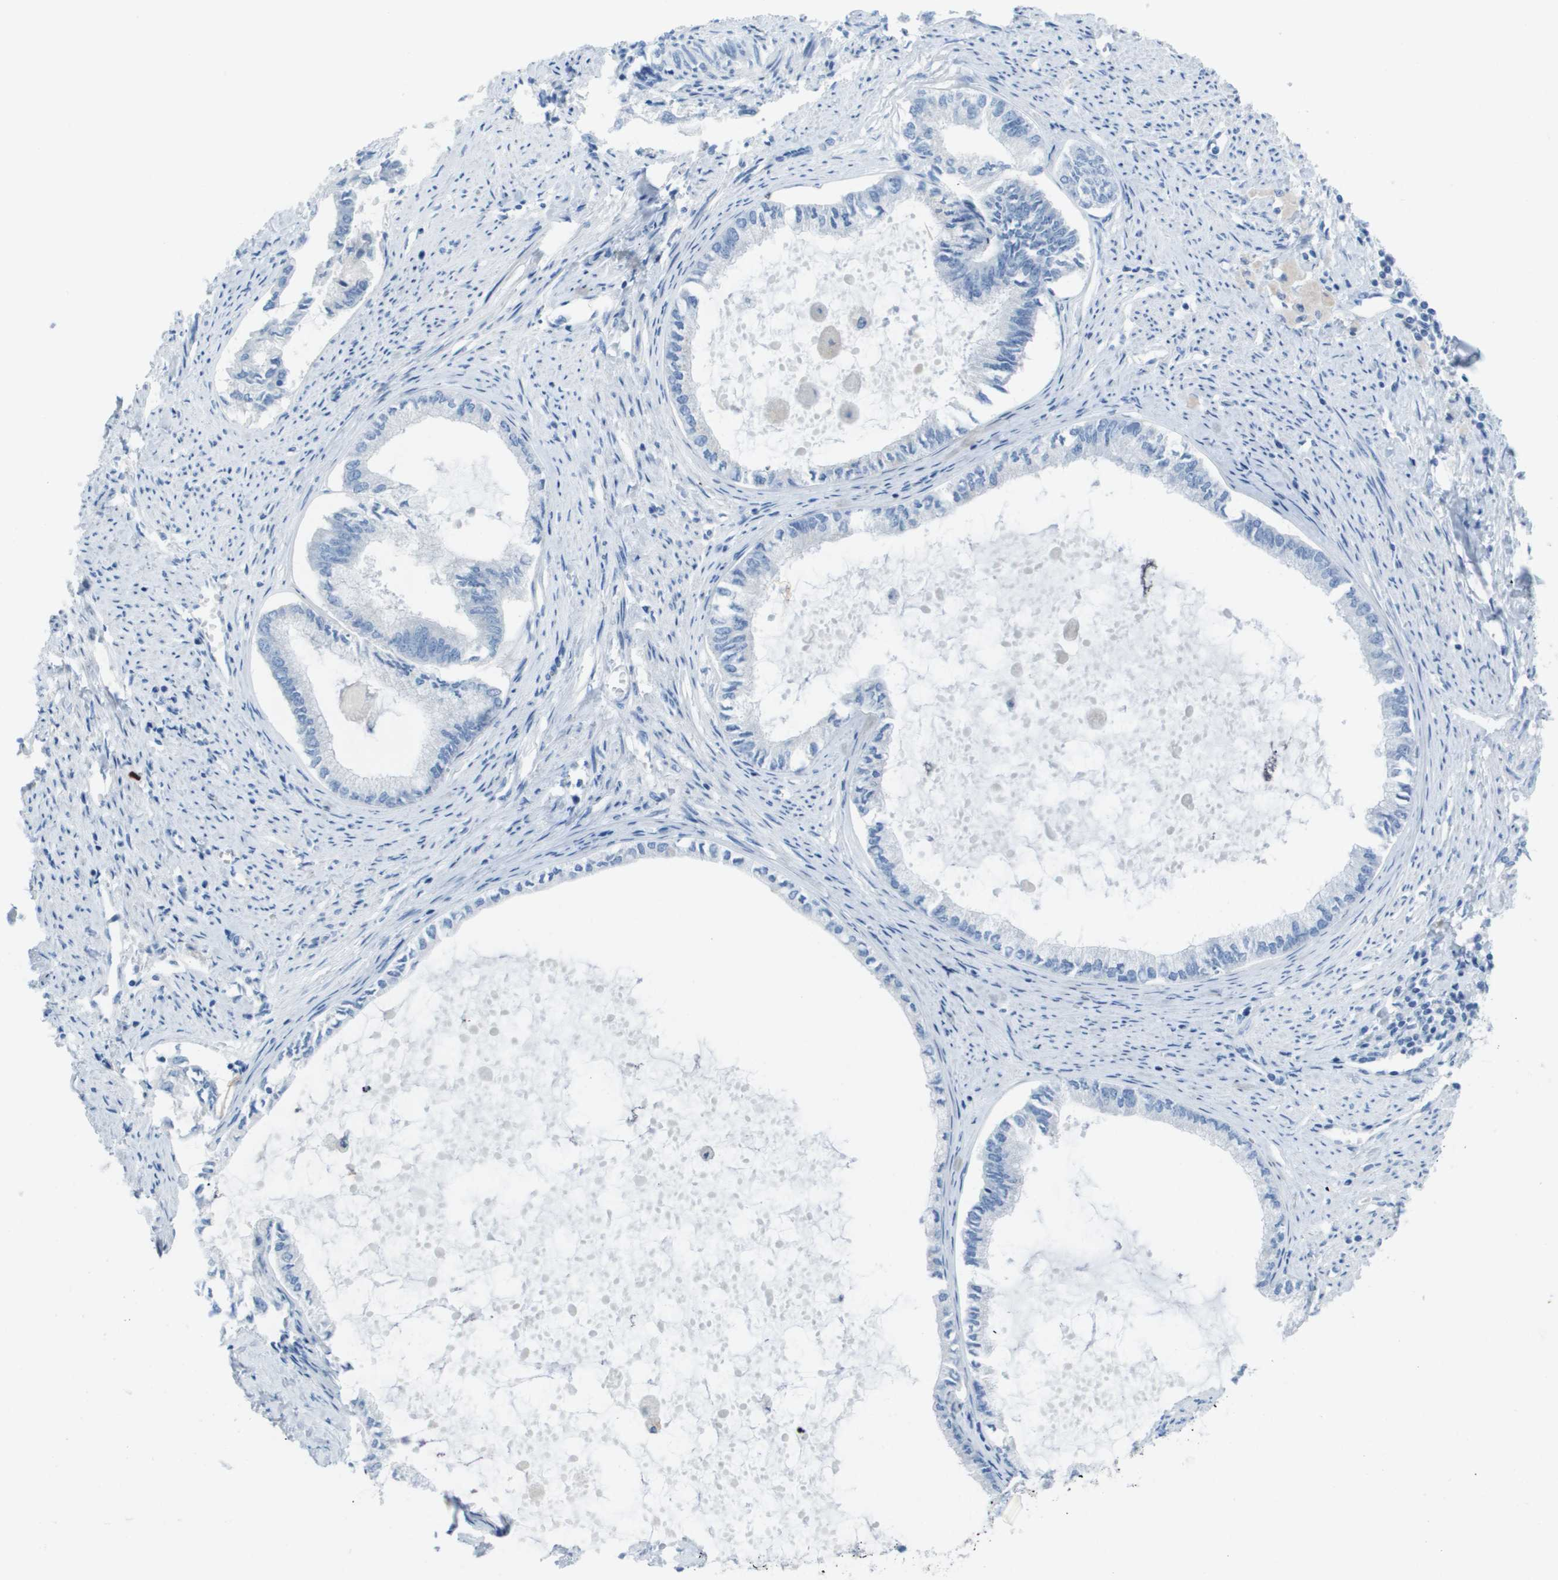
{"staining": {"intensity": "negative", "quantity": "none", "location": "none"}, "tissue": "endometrial cancer", "cell_type": "Tumor cells", "image_type": "cancer", "snomed": [{"axis": "morphology", "description": "Adenocarcinoma, NOS"}, {"axis": "topography", "description": "Endometrium"}], "caption": "There is no significant positivity in tumor cells of adenocarcinoma (endometrial). The staining was performed using DAB to visualize the protein expression in brown, while the nuclei were stained in blue with hematoxylin (Magnification: 20x).", "gene": "GPR18", "patient": {"sex": "female", "age": 86}}